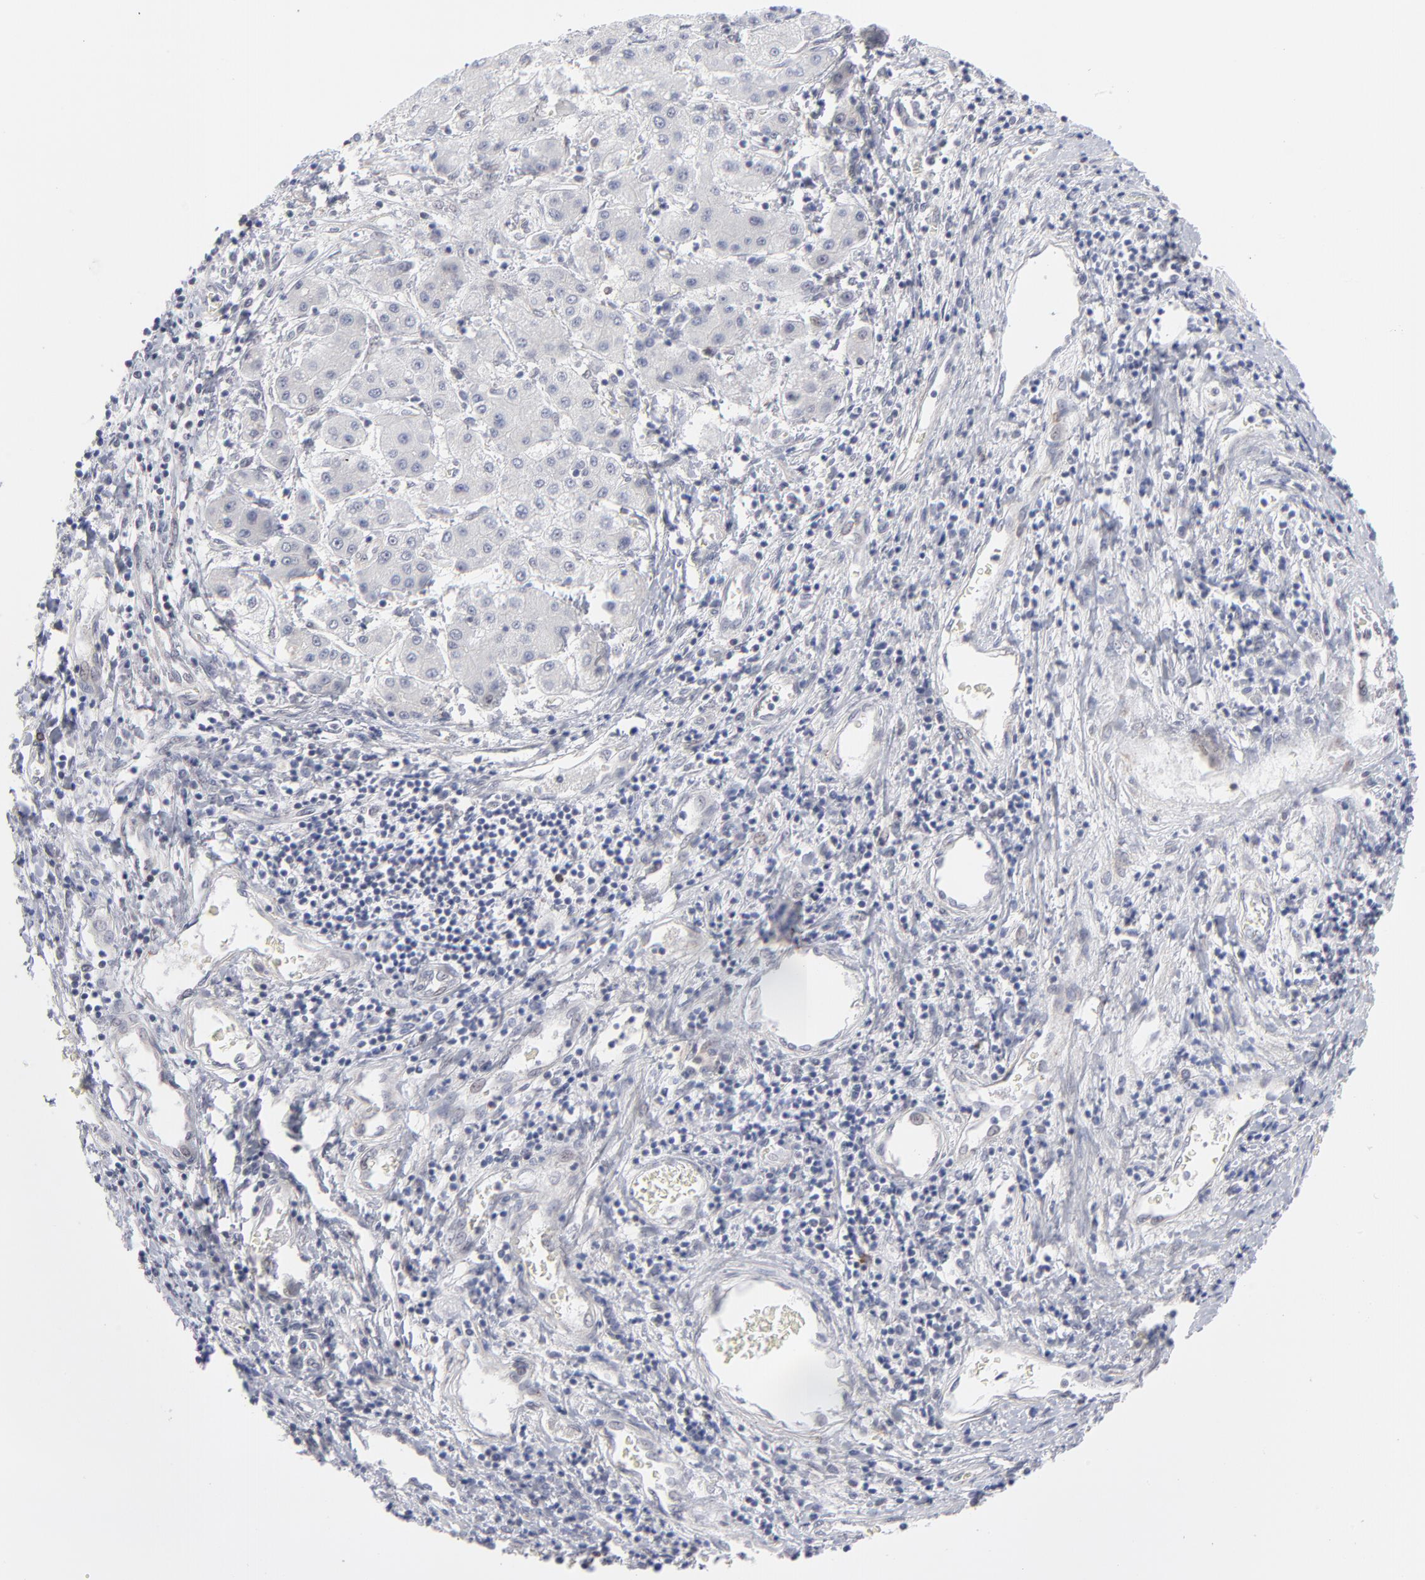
{"staining": {"intensity": "negative", "quantity": "none", "location": "none"}, "tissue": "liver cancer", "cell_type": "Tumor cells", "image_type": "cancer", "snomed": [{"axis": "morphology", "description": "Carcinoma, Hepatocellular, NOS"}, {"axis": "topography", "description": "Liver"}], "caption": "Immunohistochemistry of liver hepatocellular carcinoma reveals no positivity in tumor cells.", "gene": "NBN", "patient": {"sex": "male", "age": 24}}